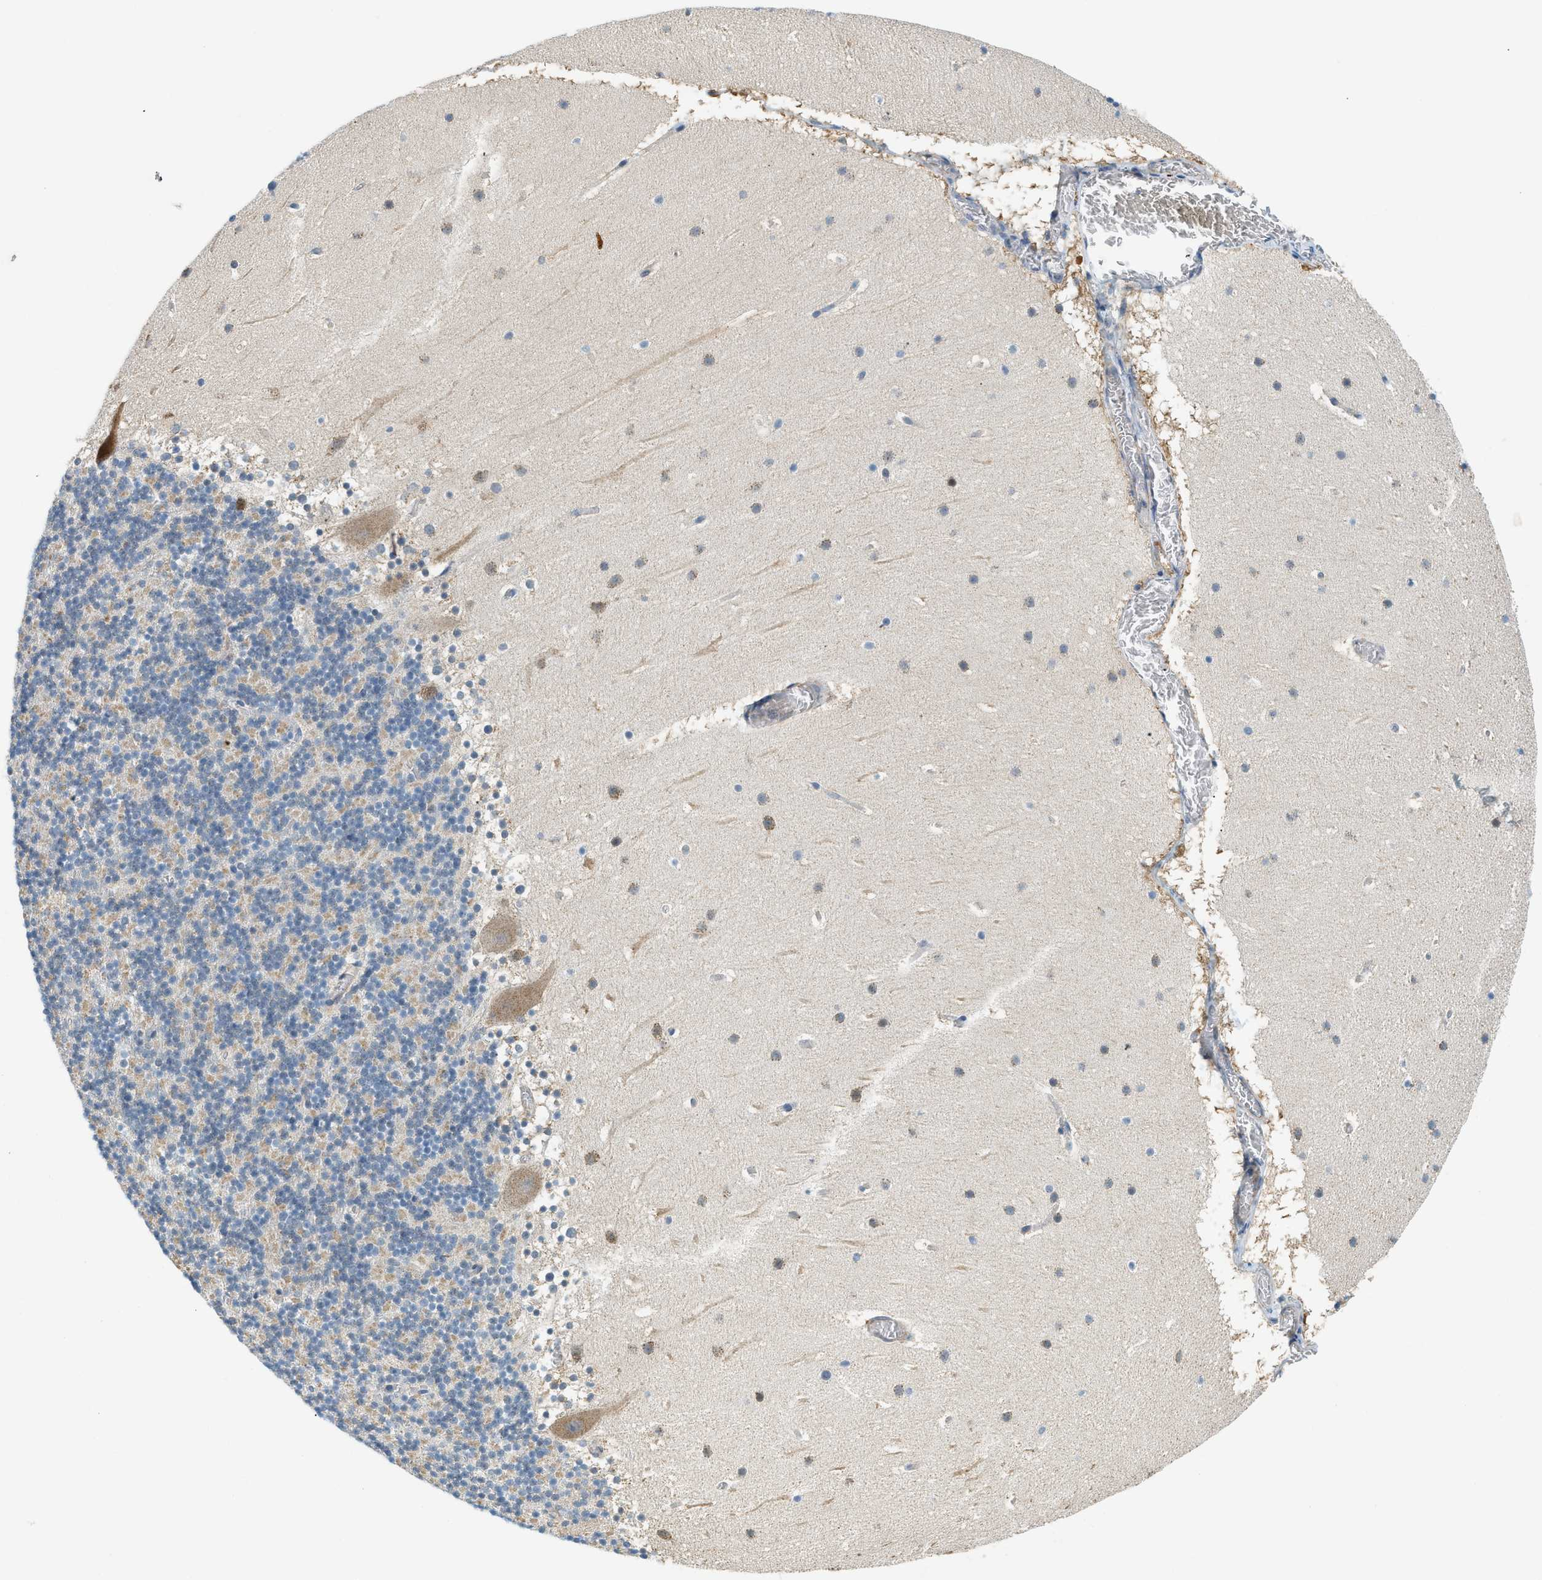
{"staining": {"intensity": "negative", "quantity": "none", "location": "none"}, "tissue": "cerebellum", "cell_type": "Cells in granular layer", "image_type": "normal", "snomed": [{"axis": "morphology", "description": "Normal tissue, NOS"}, {"axis": "topography", "description": "Cerebellum"}], "caption": "This is a micrograph of immunohistochemistry staining of unremarkable cerebellum, which shows no positivity in cells in granular layer.", "gene": "PIGG", "patient": {"sex": "male", "age": 45}}